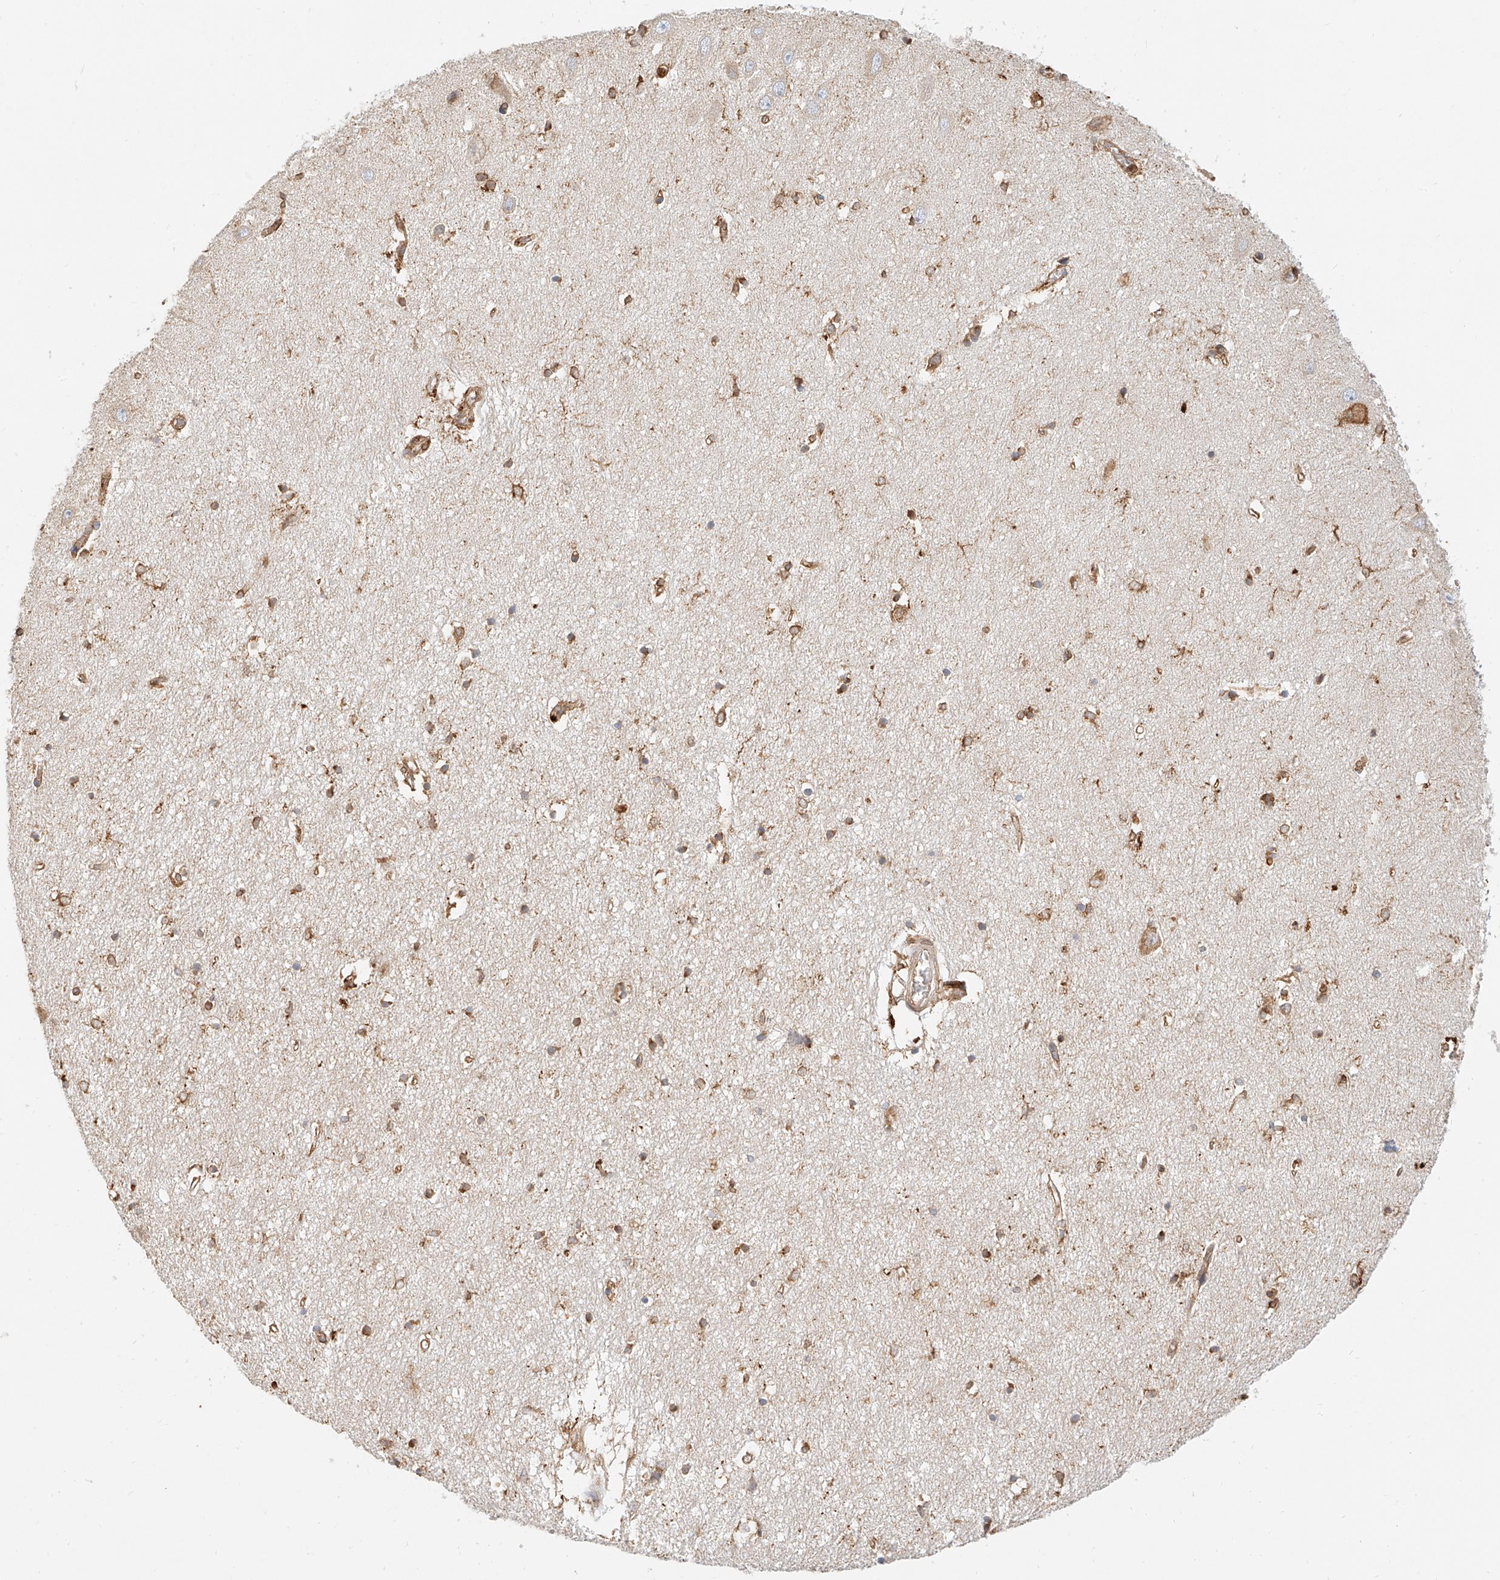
{"staining": {"intensity": "moderate", "quantity": "25%-75%", "location": "cytoplasmic/membranous"}, "tissue": "hippocampus", "cell_type": "Glial cells", "image_type": "normal", "snomed": [{"axis": "morphology", "description": "Normal tissue, NOS"}, {"axis": "topography", "description": "Hippocampus"}], "caption": "Immunohistochemistry staining of unremarkable hippocampus, which displays medium levels of moderate cytoplasmic/membranous expression in approximately 25%-75% of glial cells indicating moderate cytoplasmic/membranous protein expression. The staining was performed using DAB (brown) for protein detection and nuclei were counterstained in hematoxylin (blue).", "gene": "DHRS7", "patient": {"sex": "female", "age": 64}}